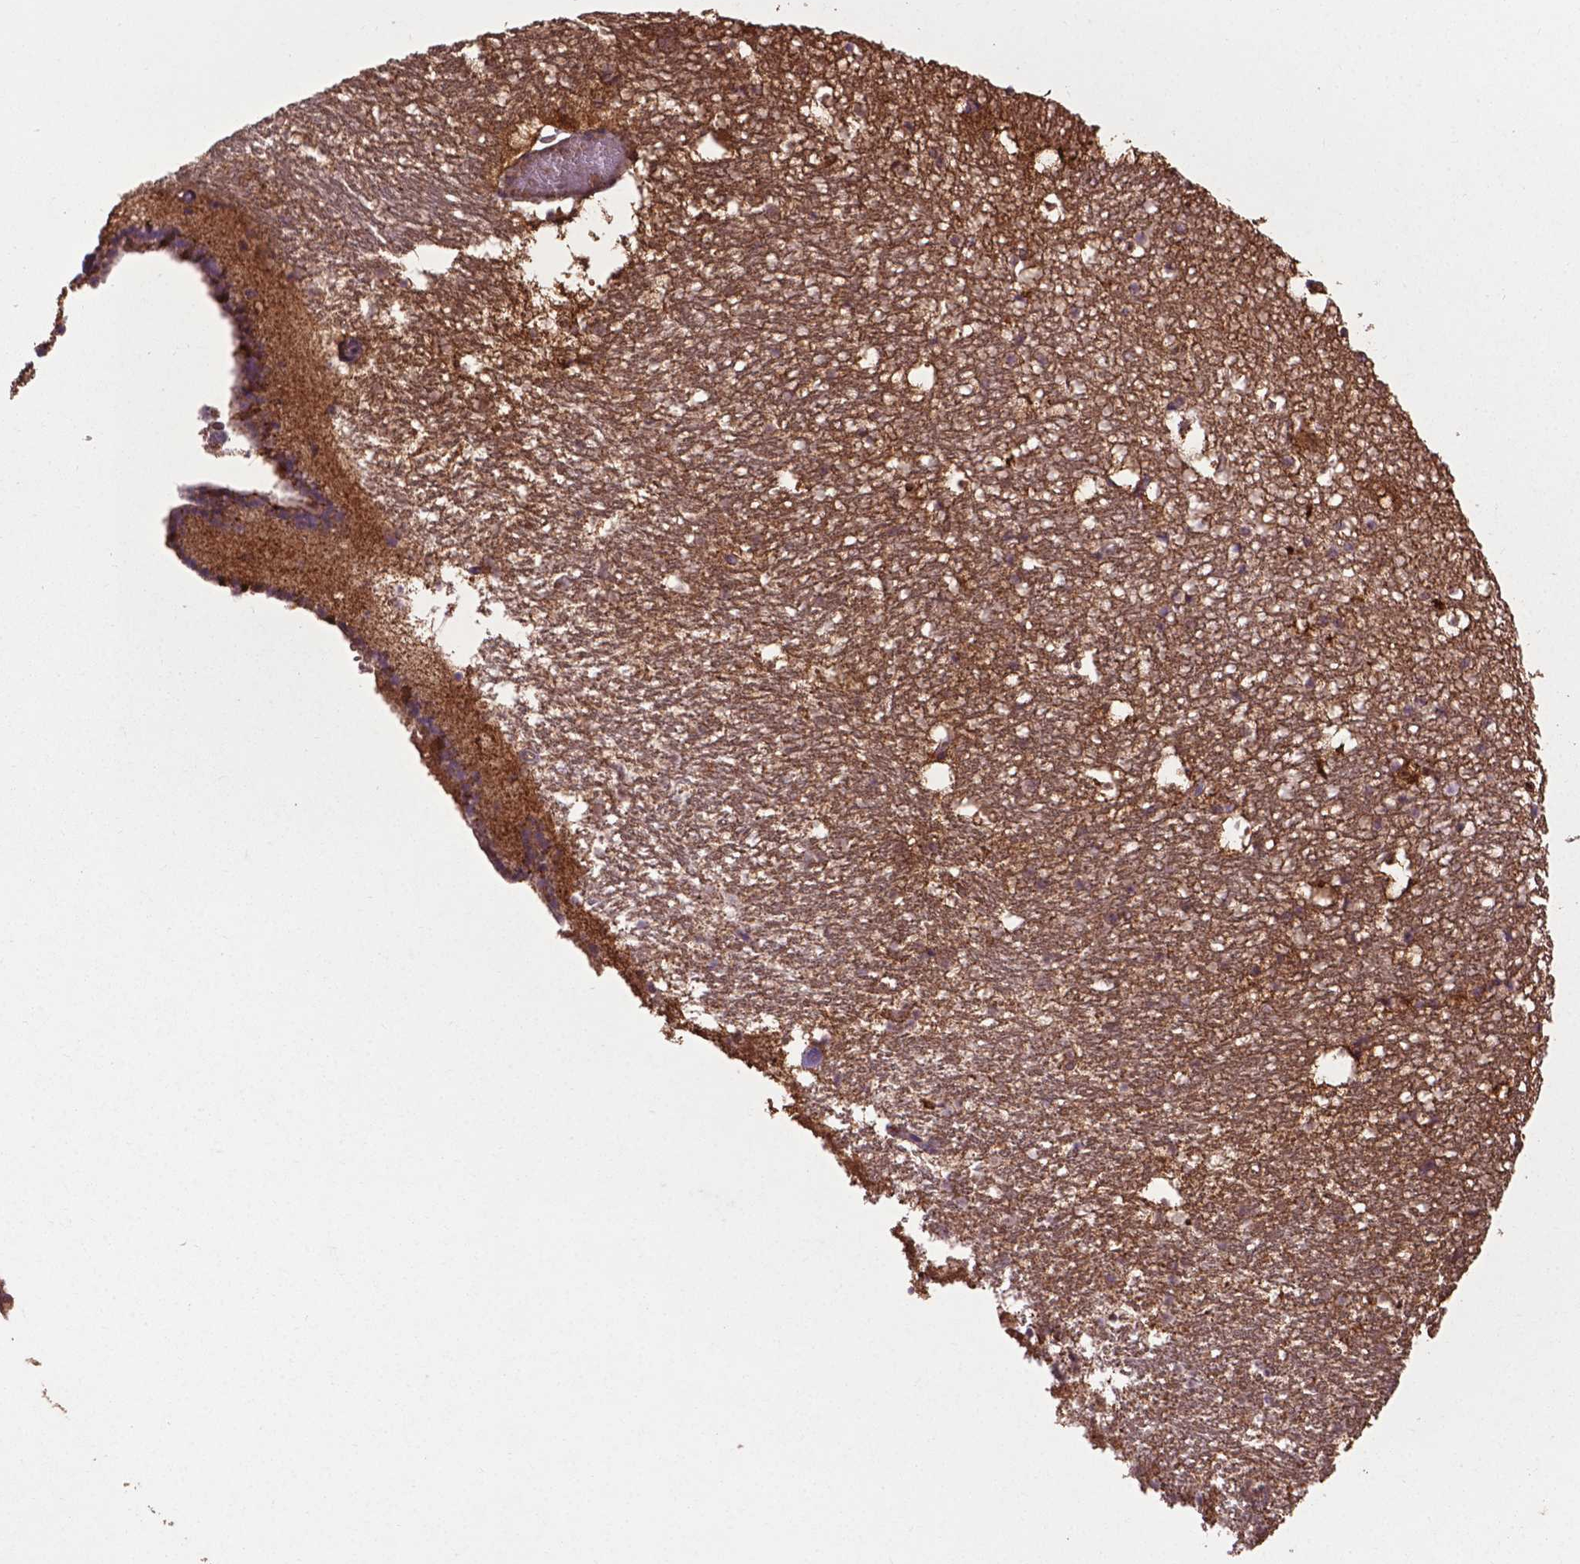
{"staining": {"intensity": "weak", "quantity": "<25%", "location": "cytoplasmic/membranous"}, "tissue": "hippocampus", "cell_type": "Glial cells", "image_type": "normal", "snomed": [{"axis": "morphology", "description": "Normal tissue, NOS"}, {"axis": "topography", "description": "Hippocampus"}], "caption": "IHC photomicrograph of unremarkable hippocampus stained for a protein (brown), which displays no positivity in glial cells.", "gene": "SMAD3", "patient": {"sex": "male", "age": 26}}